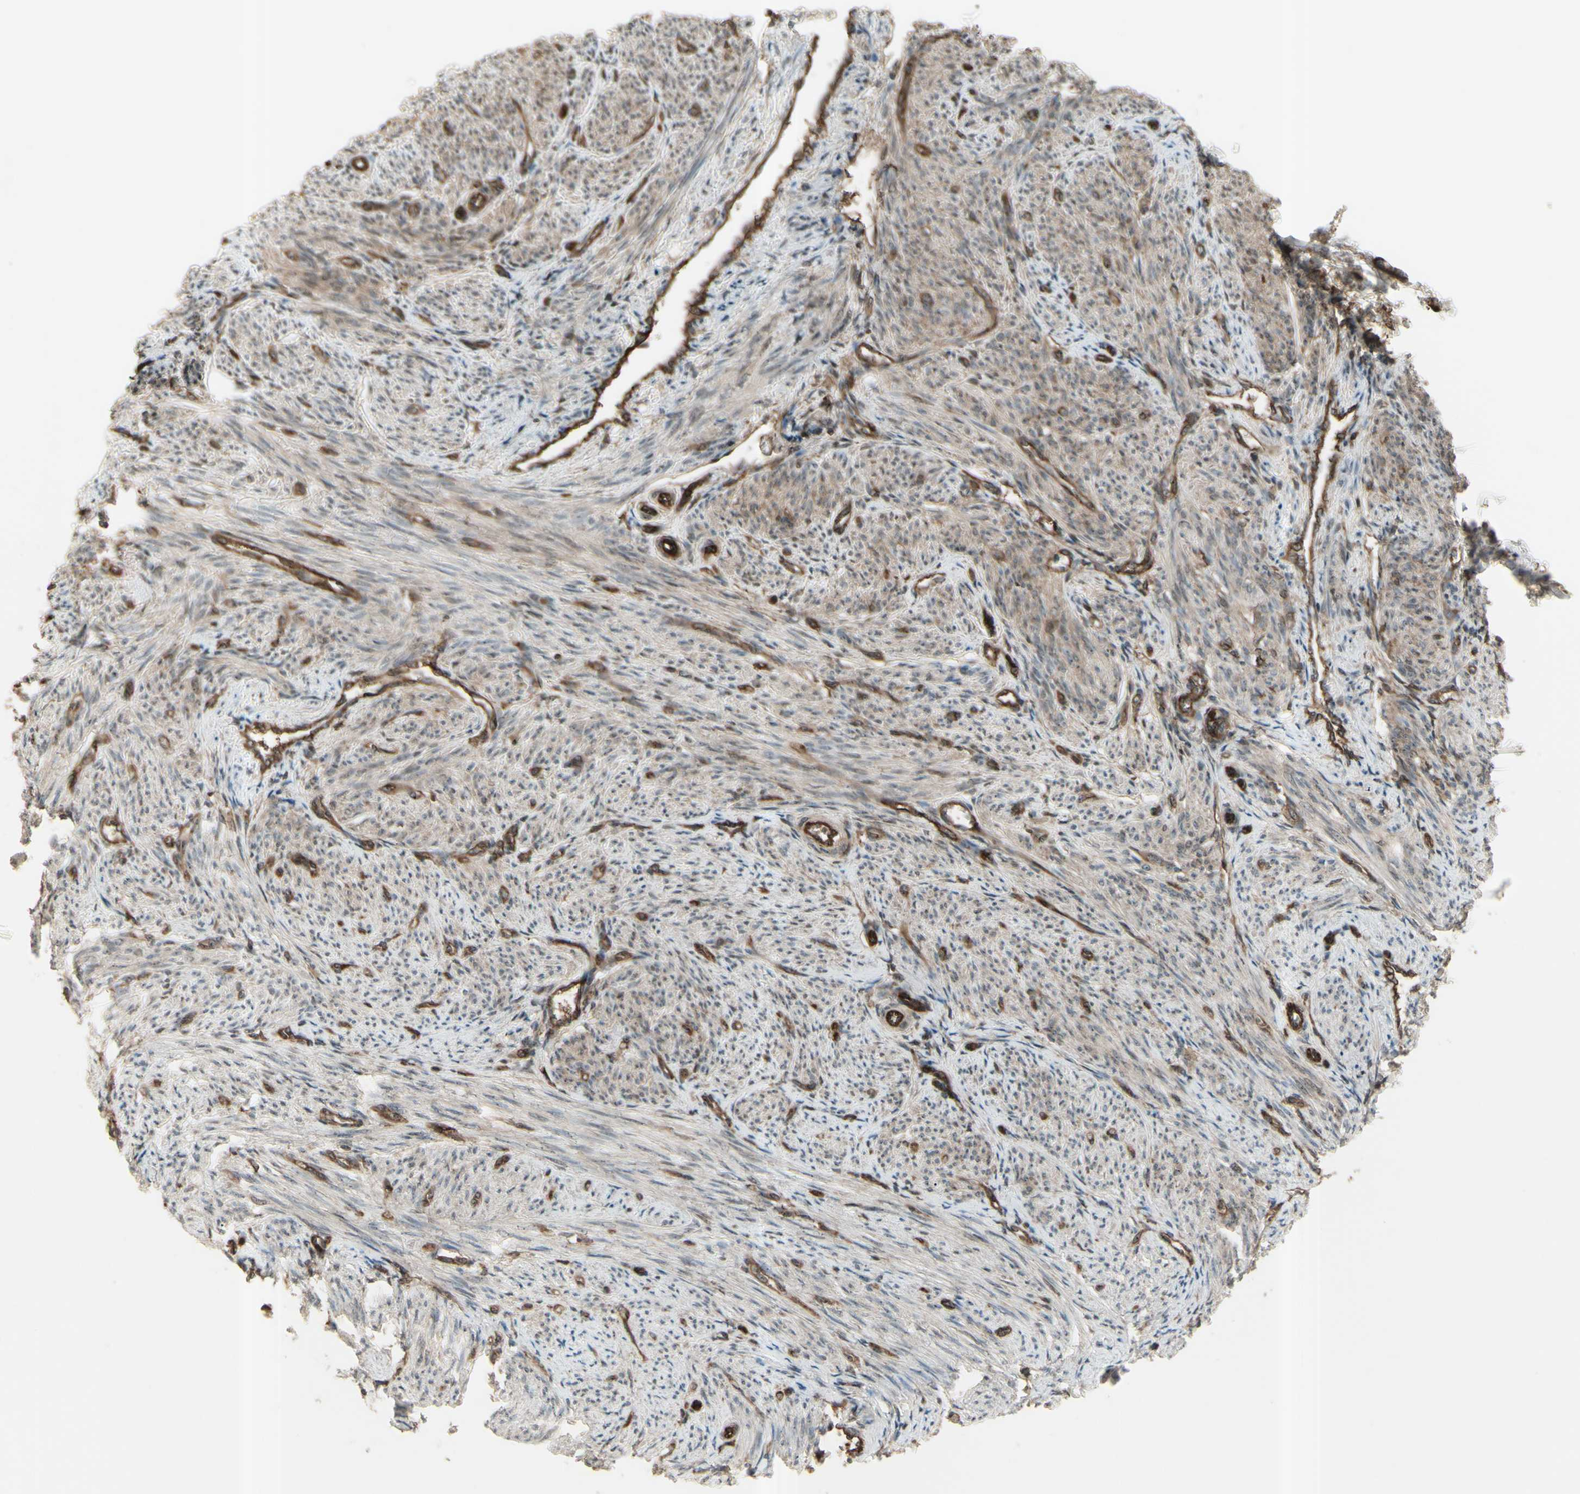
{"staining": {"intensity": "moderate", "quantity": ">75%", "location": "cytoplasmic/membranous"}, "tissue": "smooth muscle", "cell_type": "Smooth muscle cells", "image_type": "normal", "snomed": [{"axis": "morphology", "description": "Normal tissue, NOS"}, {"axis": "topography", "description": "Smooth muscle"}], "caption": "Human smooth muscle stained with a protein marker demonstrates moderate staining in smooth muscle cells.", "gene": "FXYD5", "patient": {"sex": "female", "age": 65}}